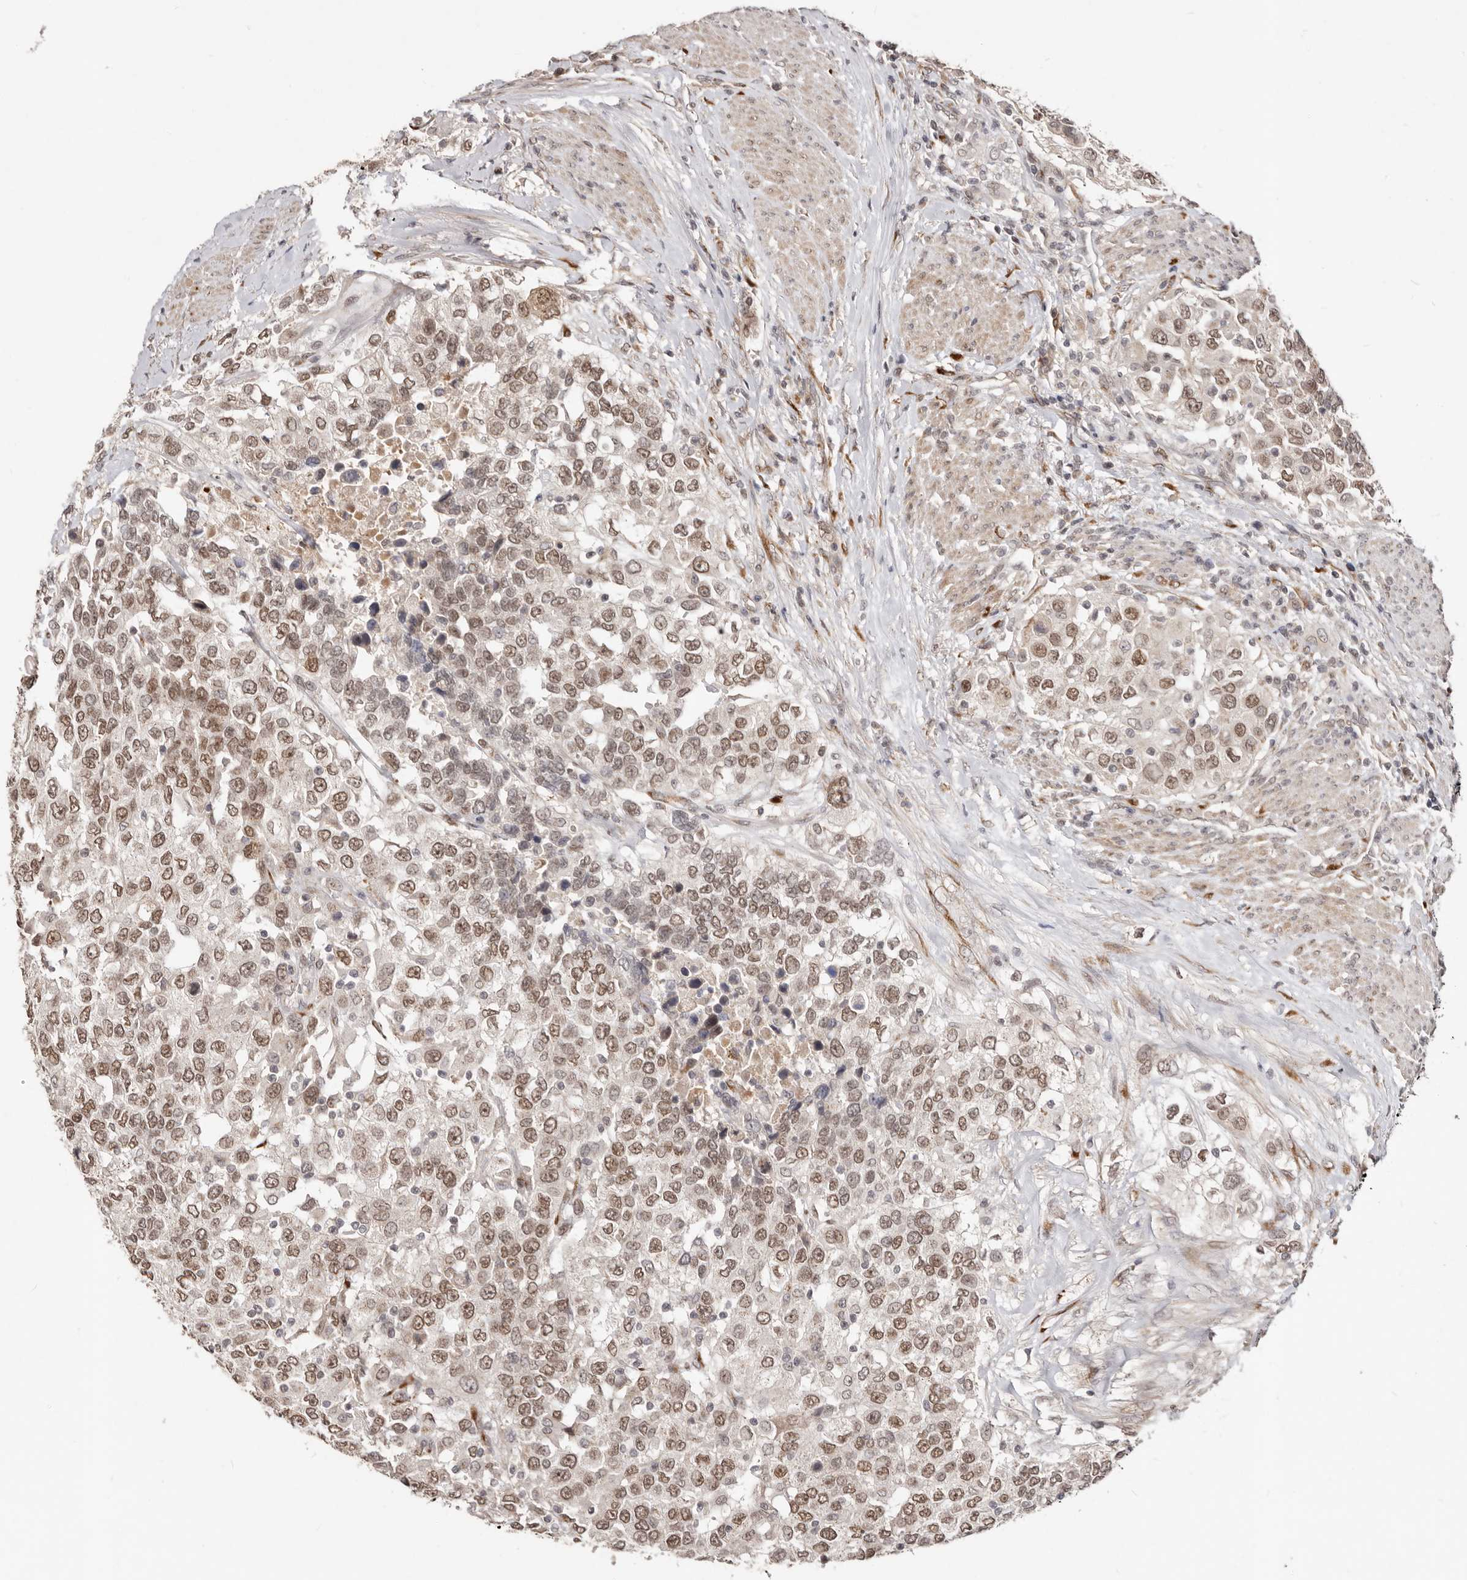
{"staining": {"intensity": "moderate", "quantity": ">75%", "location": "nuclear"}, "tissue": "urothelial cancer", "cell_type": "Tumor cells", "image_type": "cancer", "snomed": [{"axis": "morphology", "description": "Urothelial carcinoma, High grade"}, {"axis": "topography", "description": "Urinary bladder"}], "caption": "A brown stain highlights moderate nuclear staining of a protein in human urothelial carcinoma (high-grade) tumor cells.", "gene": "SRCAP", "patient": {"sex": "female", "age": 80}}